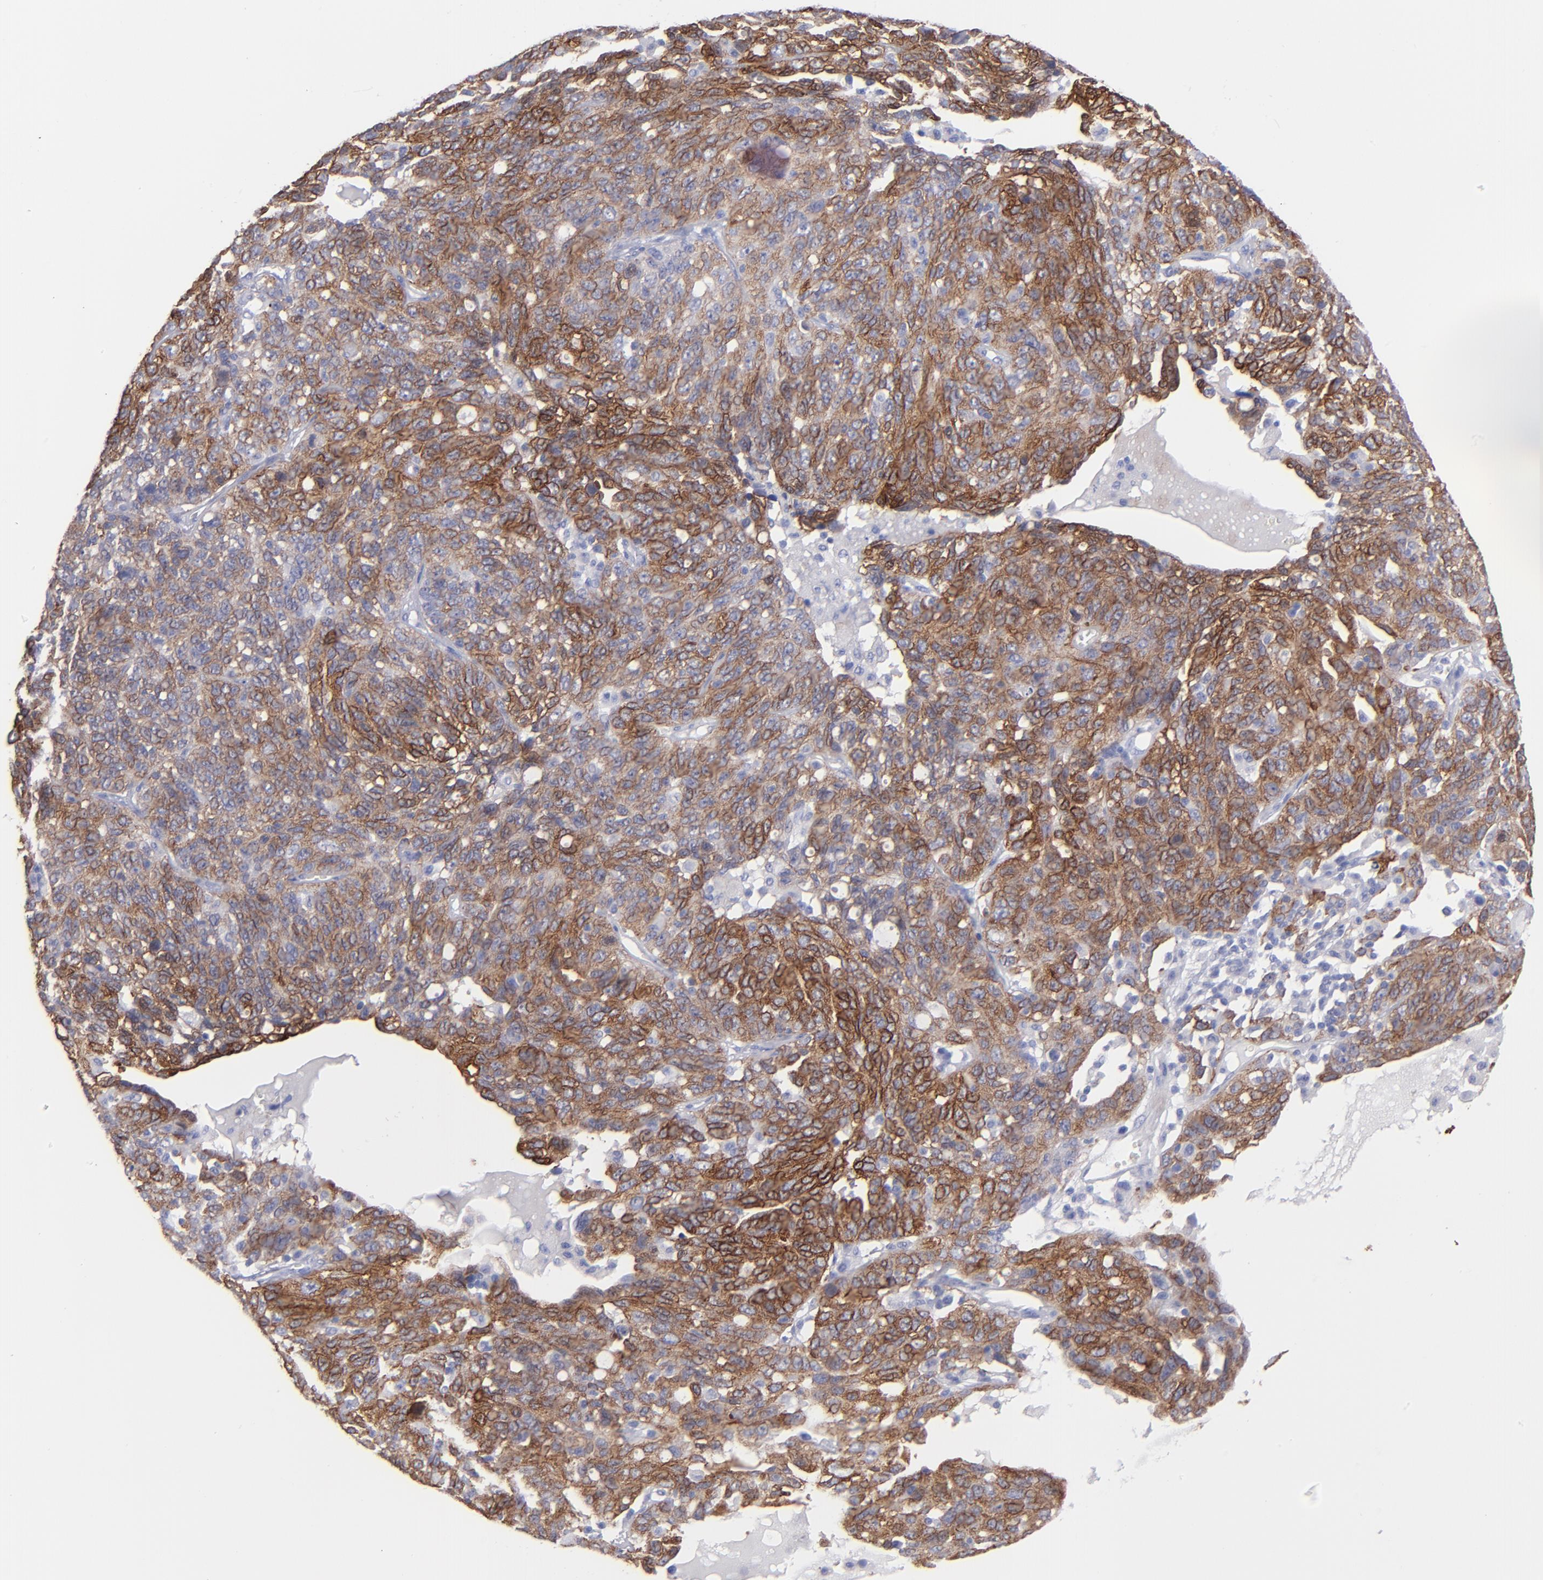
{"staining": {"intensity": "moderate", "quantity": ">75%", "location": "cytoplasmic/membranous"}, "tissue": "ovarian cancer", "cell_type": "Tumor cells", "image_type": "cancer", "snomed": [{"axis": "morphology", "description": "Cystadenocarcinoma, serous, NOS"}, {"axis": "topography", "description": "Ovary"}], "caption": "Immunohistochemistry (IHC) micrograph of human serous cystadenocarcinoma (ovarian) stained for a protein (brown), which reveals medium levels of moderate cytoplasmic/membranous expression in approximately >75% of tumor cells.", "gene": "AHNAK2", "patient": {"sex": "female", "age": 71}}